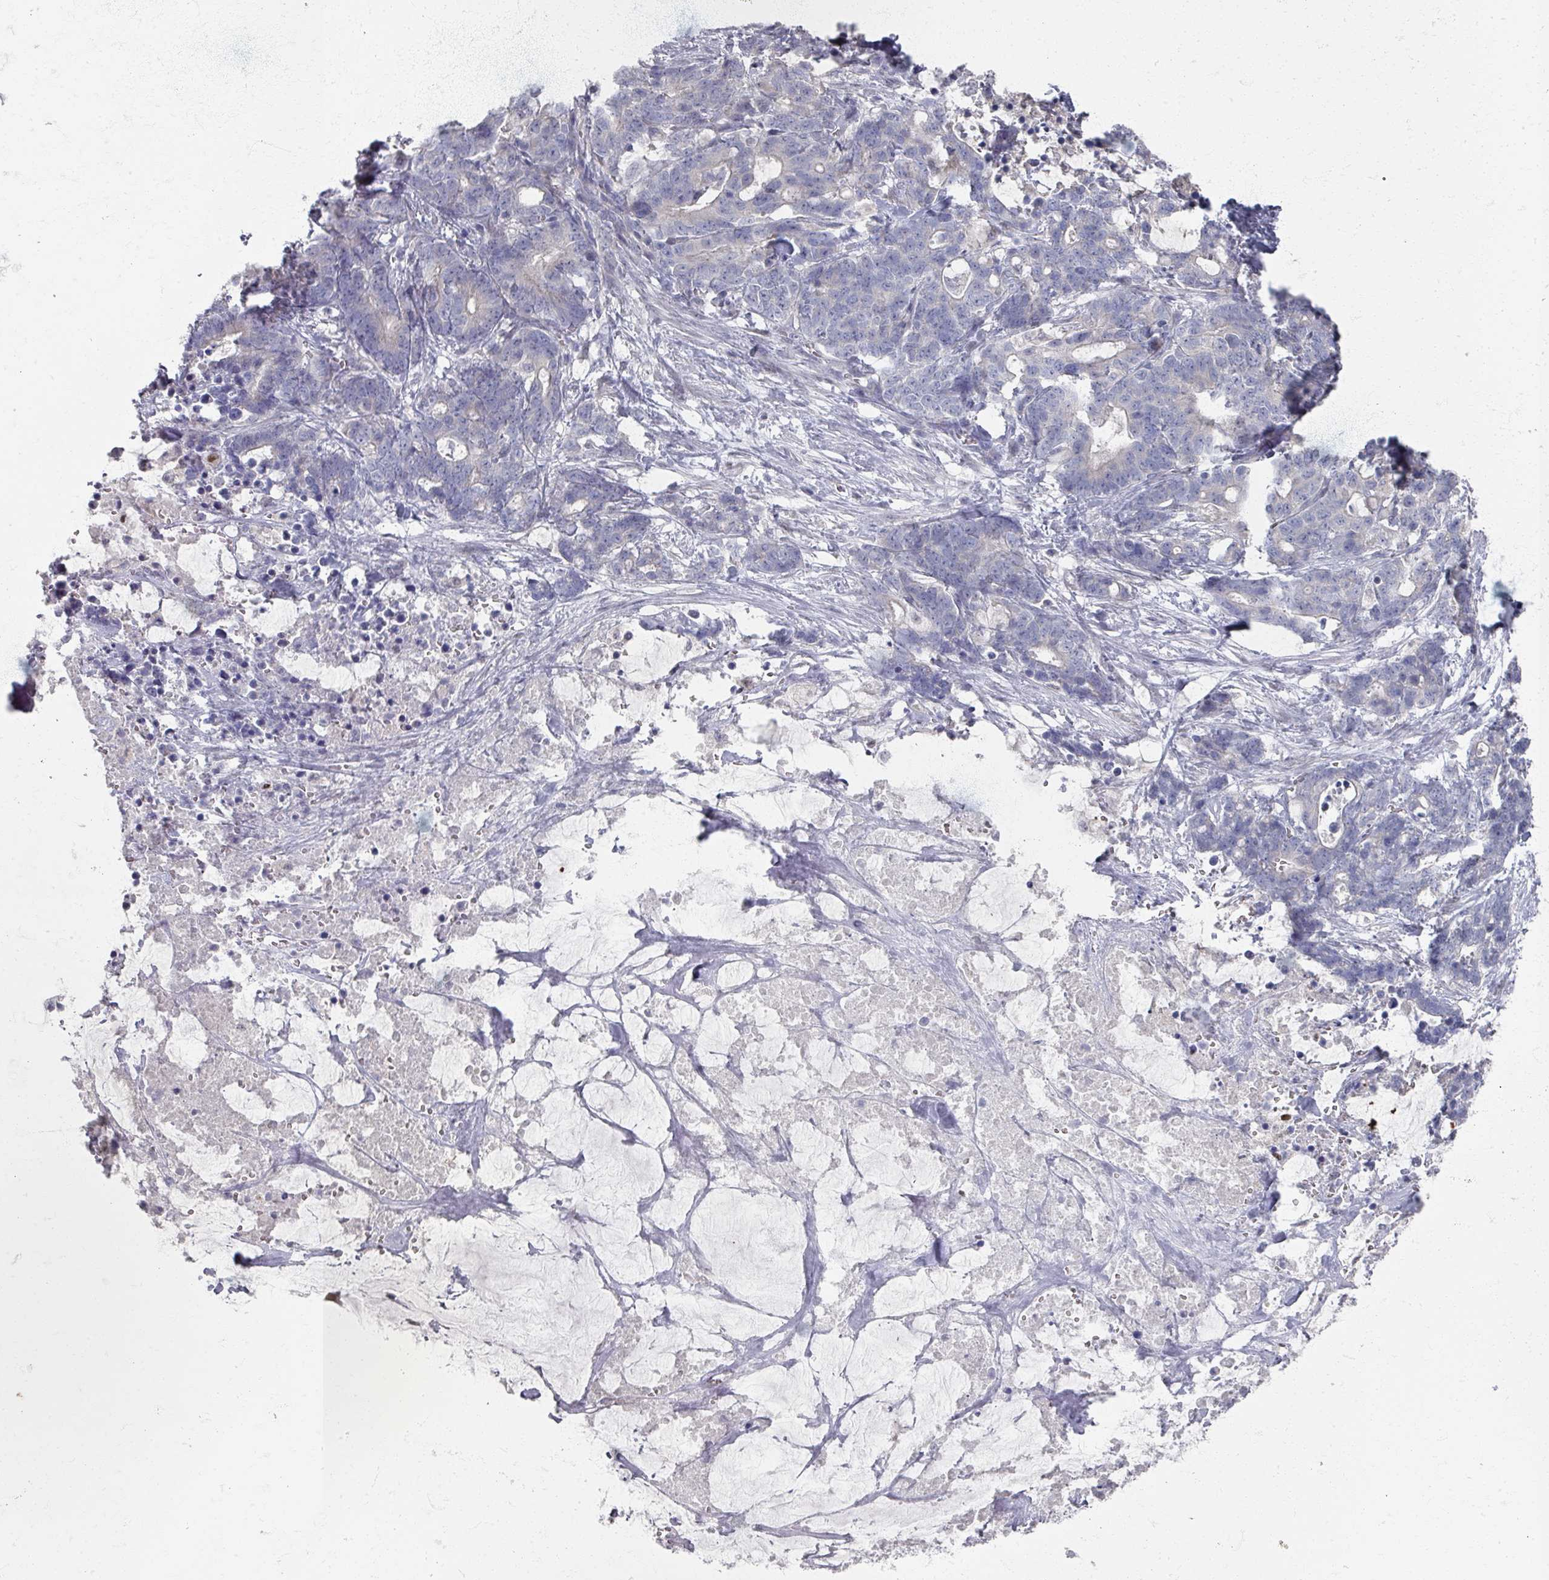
{"staining": {"intensity": "negative", "quantity": "none", "location": "none"}, "tissue": "stomach cancer", "cell_type": "Tumor cells", "image_type": "cancer", "snomed": [{"axis": "morphology", "description": "Normal tissue, NOS"}, {"axis": "morphology", "description": "Adenocarcinoma, NOS"}, {"axis": "topography", "description": "Stomach"}], "caption": "Immunohistochemistry (IHC) histopathology image of stomach cancer (adenocarcinoma) stained for a protein (brown), which shows no expression in tumor cells. Nuclei are stained in blue.", "gene": "TTYH3", "patient": {"sex": "female", "age": 64}}